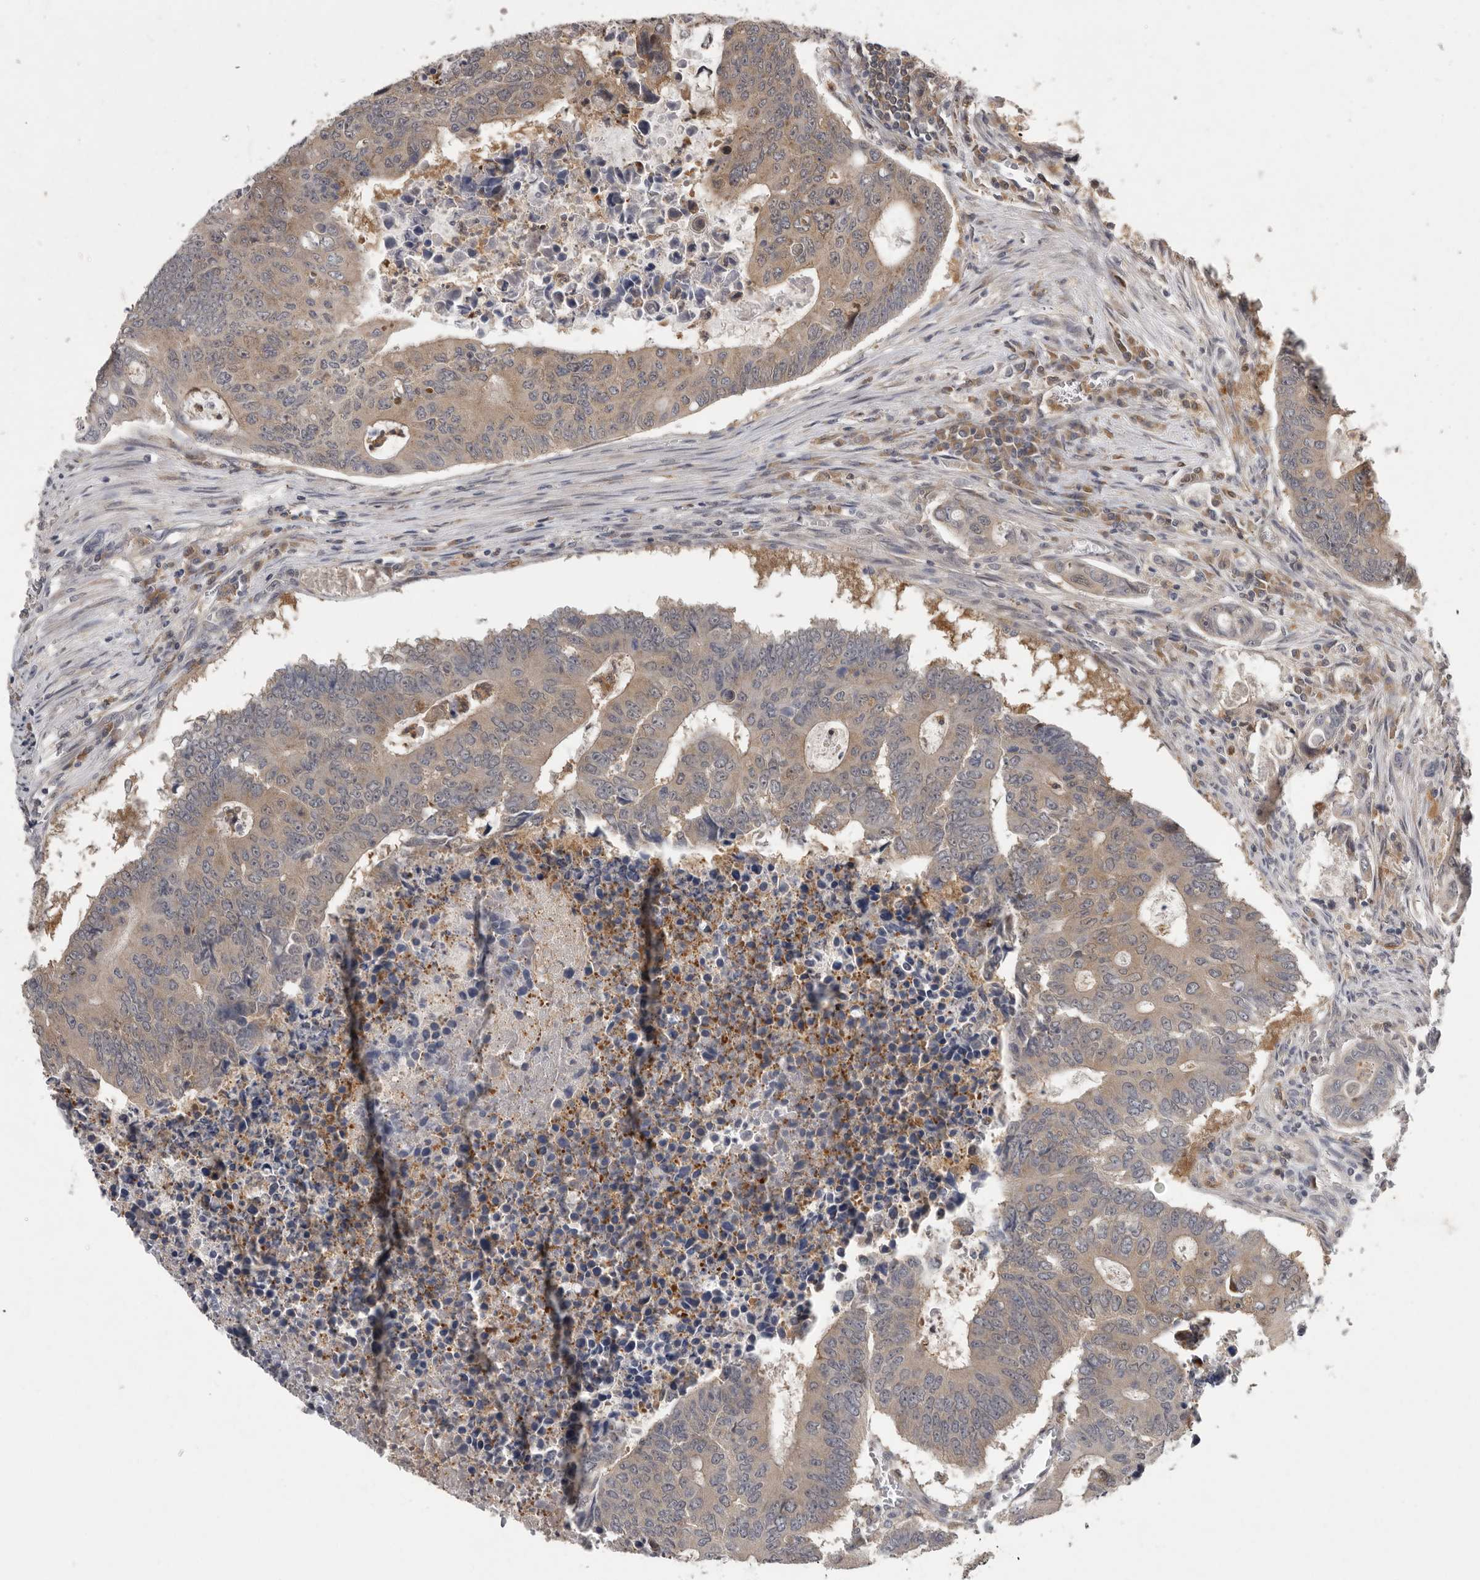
{"staining": {"intensity": "weak", "quantity": "25%-75%", "location": "cytoplasmic/membranous"}, "tissue": "colorectal cancer", "cell_type": "Tumor cells", "image_type": "cancer", "snomed": [{"axis": "morphology", "description": "Adenocarcinoma, NOS"}, {"axis": "topography", "description": "Colon"}], "caption": "Adenocarcinoma (colorectal) stained for a protein reveals weak cytoplasmic/membranous positivity in tumor cells. Immunohistochemistry (ihc) stains the protein of interest in brown and the nuclei are stained blue.", "gene": "RALGPS2", "patient": {"sex": "male", "age": 87}}